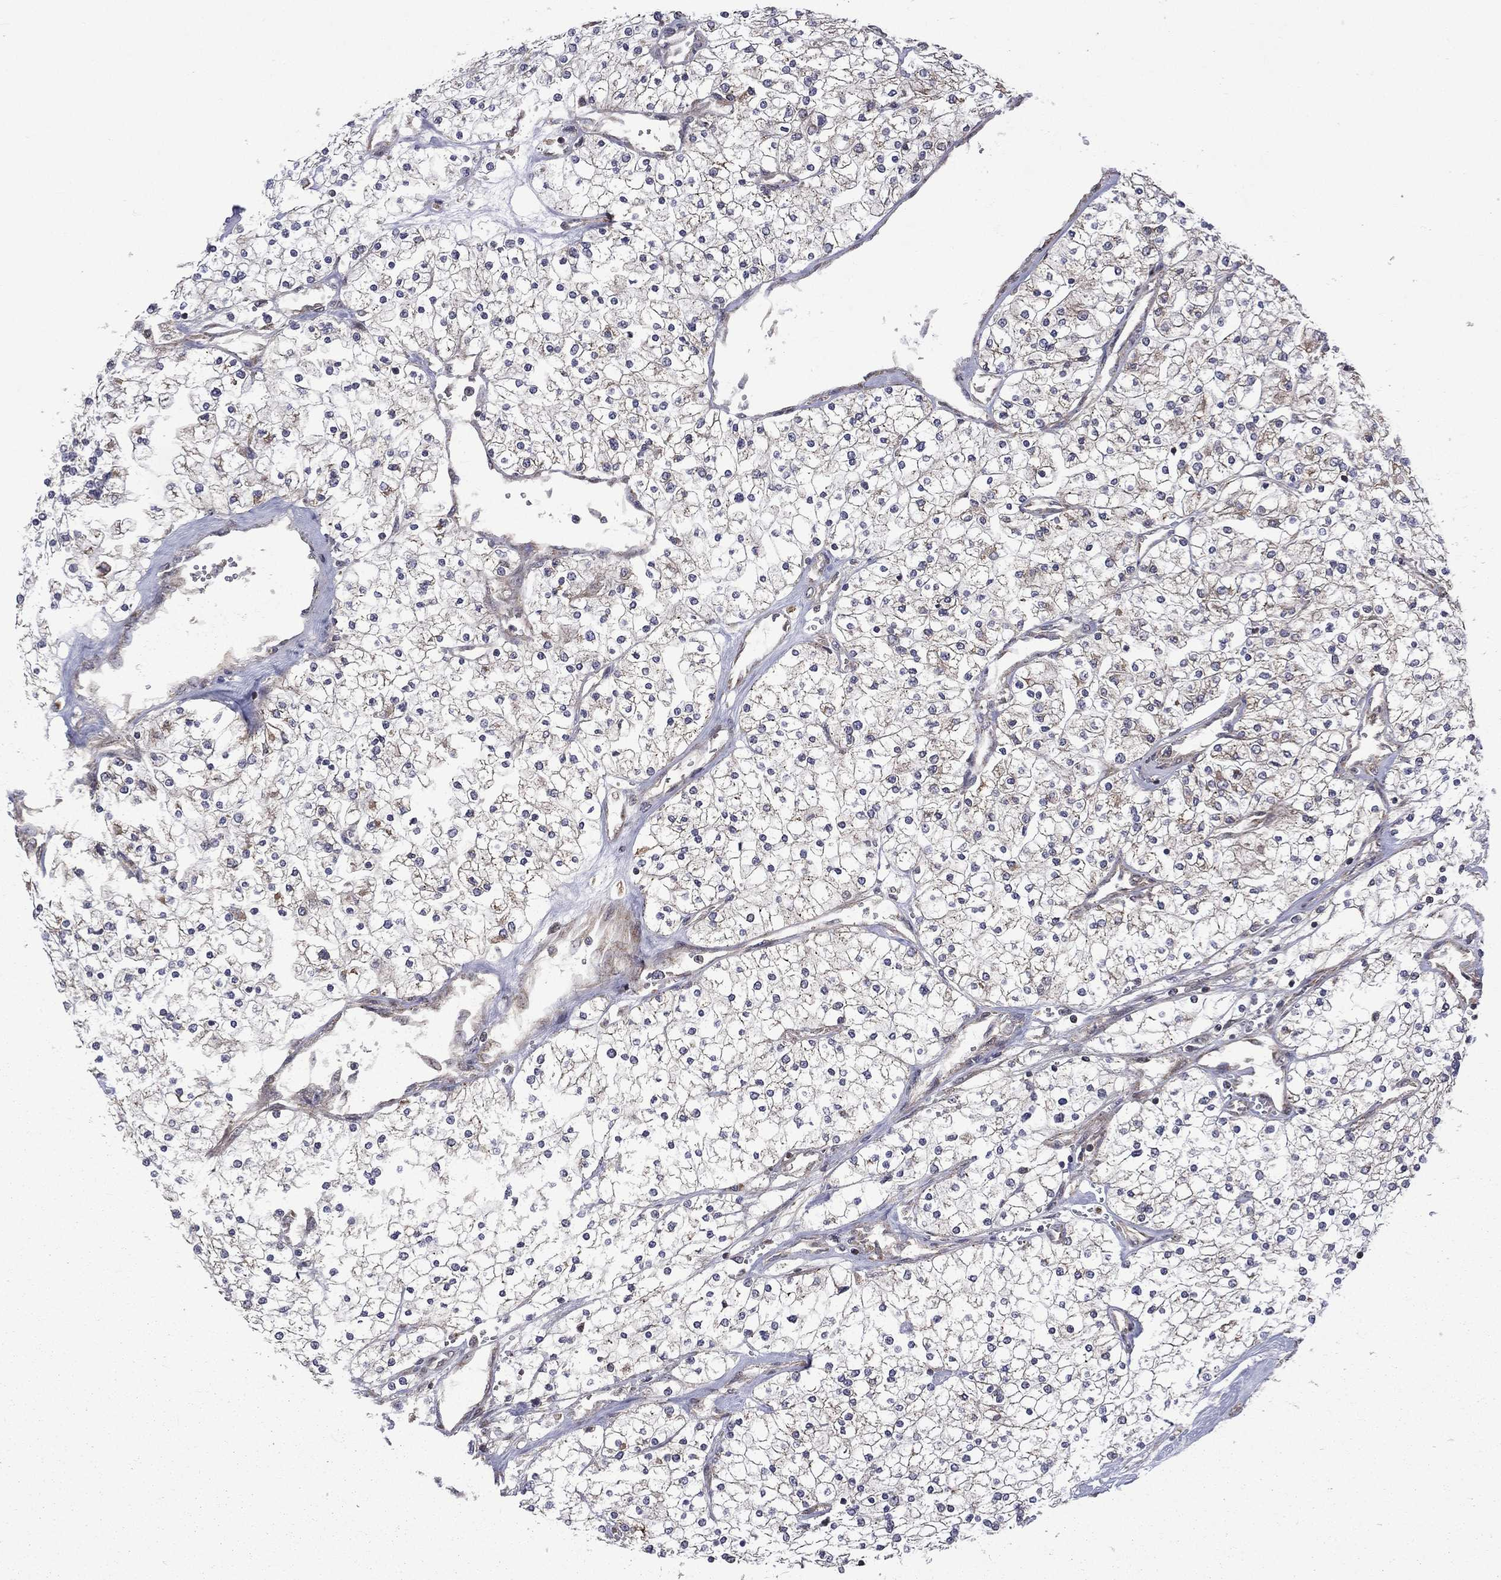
{"staining": {"intensity": "weak", "quantity": "<25%", "location": "cytoplasmic/membranous"}, "tissue": "renal cancer", "cell_type": "Tumor cells", "image_type": "cancer", "snomed": [{"axis": "morphology", "description": "Adenocarcinoma, NOS"}, {"axis": "topography", "description": "Kidney"}], "caption": "Tumor cells are negative for brown protein staining in adenocarcinoma (renal). Nuclei are stained in blue.", "gene": "GIMAP6", "patient": {"sex": "male", "age": 80}}